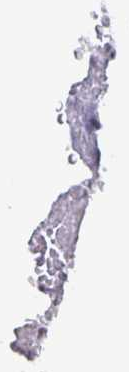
{"staining": {"intensity": "moderate", "quantity": ">75%", "location": "nuclear"}, "tissue": "glioma", "cell_type": "Tumor cells", "image_type": "cancer", "snomed": [{"axis": "morphology", "description": "Glioma, malignant, High grade"}, {"axis": "topography", "description": "Brain"}], "caption": "Moderate nuclear protein staining is present in about >75% of tumor cells in glioma.", "gene": "PBX2", "patient": {"sex": "male", "age": 47}}